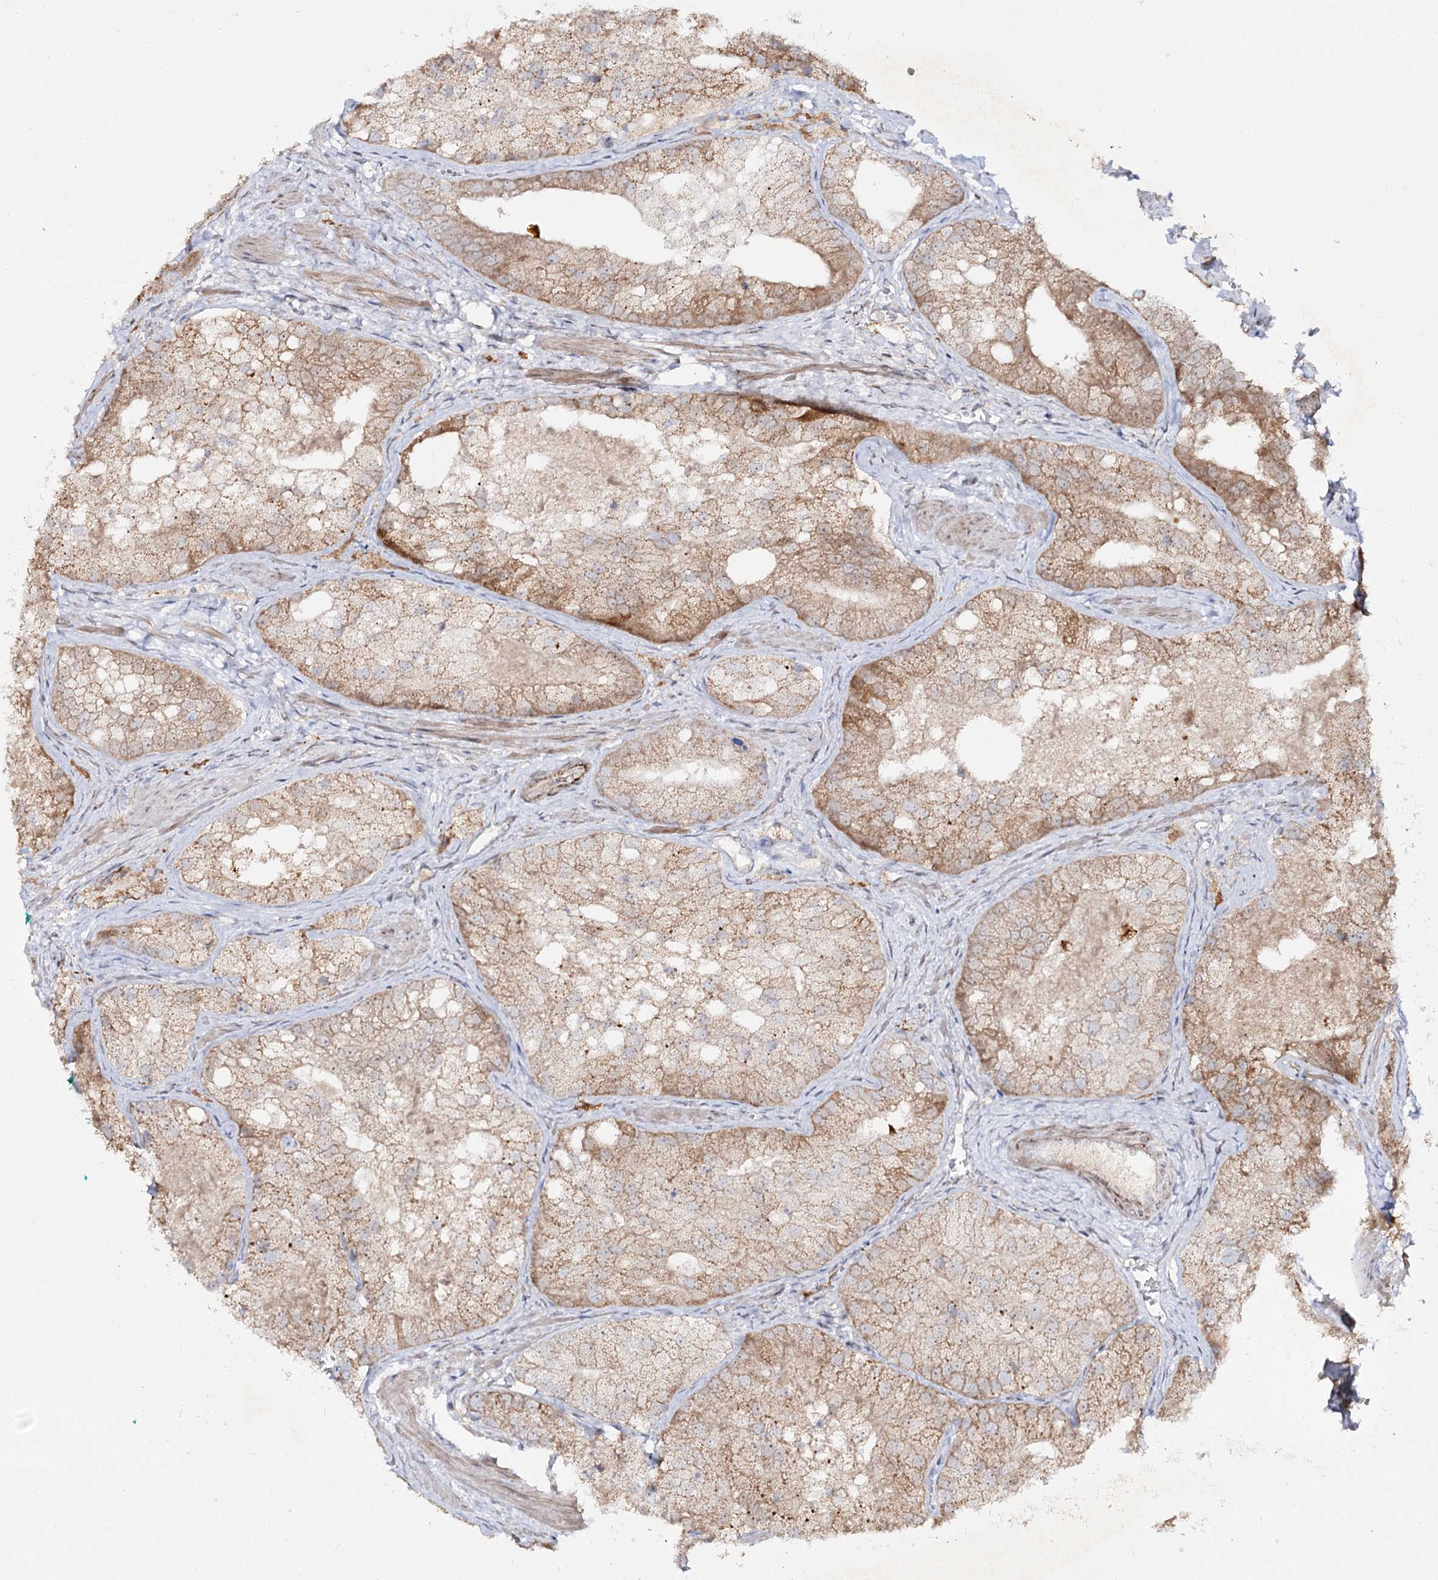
{"staining": {"intensity": "moderate", "quantity": "25%-75%", "location": "cytoplasmic/membranous"}, "tissue": "prostate cancer", "cell_type": "Tumor cells", "image_type": "cancer", "snomed": [{"axis": "morphology", "description": "Adenocarcinoma, Low grade"}, {"axis": "topography", "description": "Prostate"}], "caption": "High-magnification brightfield microscopy of prostate cancer (adenocarcinoma (low-grade)) stained with DAB (brown) and counterstained with hematoxylin (blue). tumor cells exhibit moderate cytoplasmic/membranous expression is present in approximately25%-75% of cells.", "gene": "C11orf80", "patient": {"sex": "male", "age": 69}}